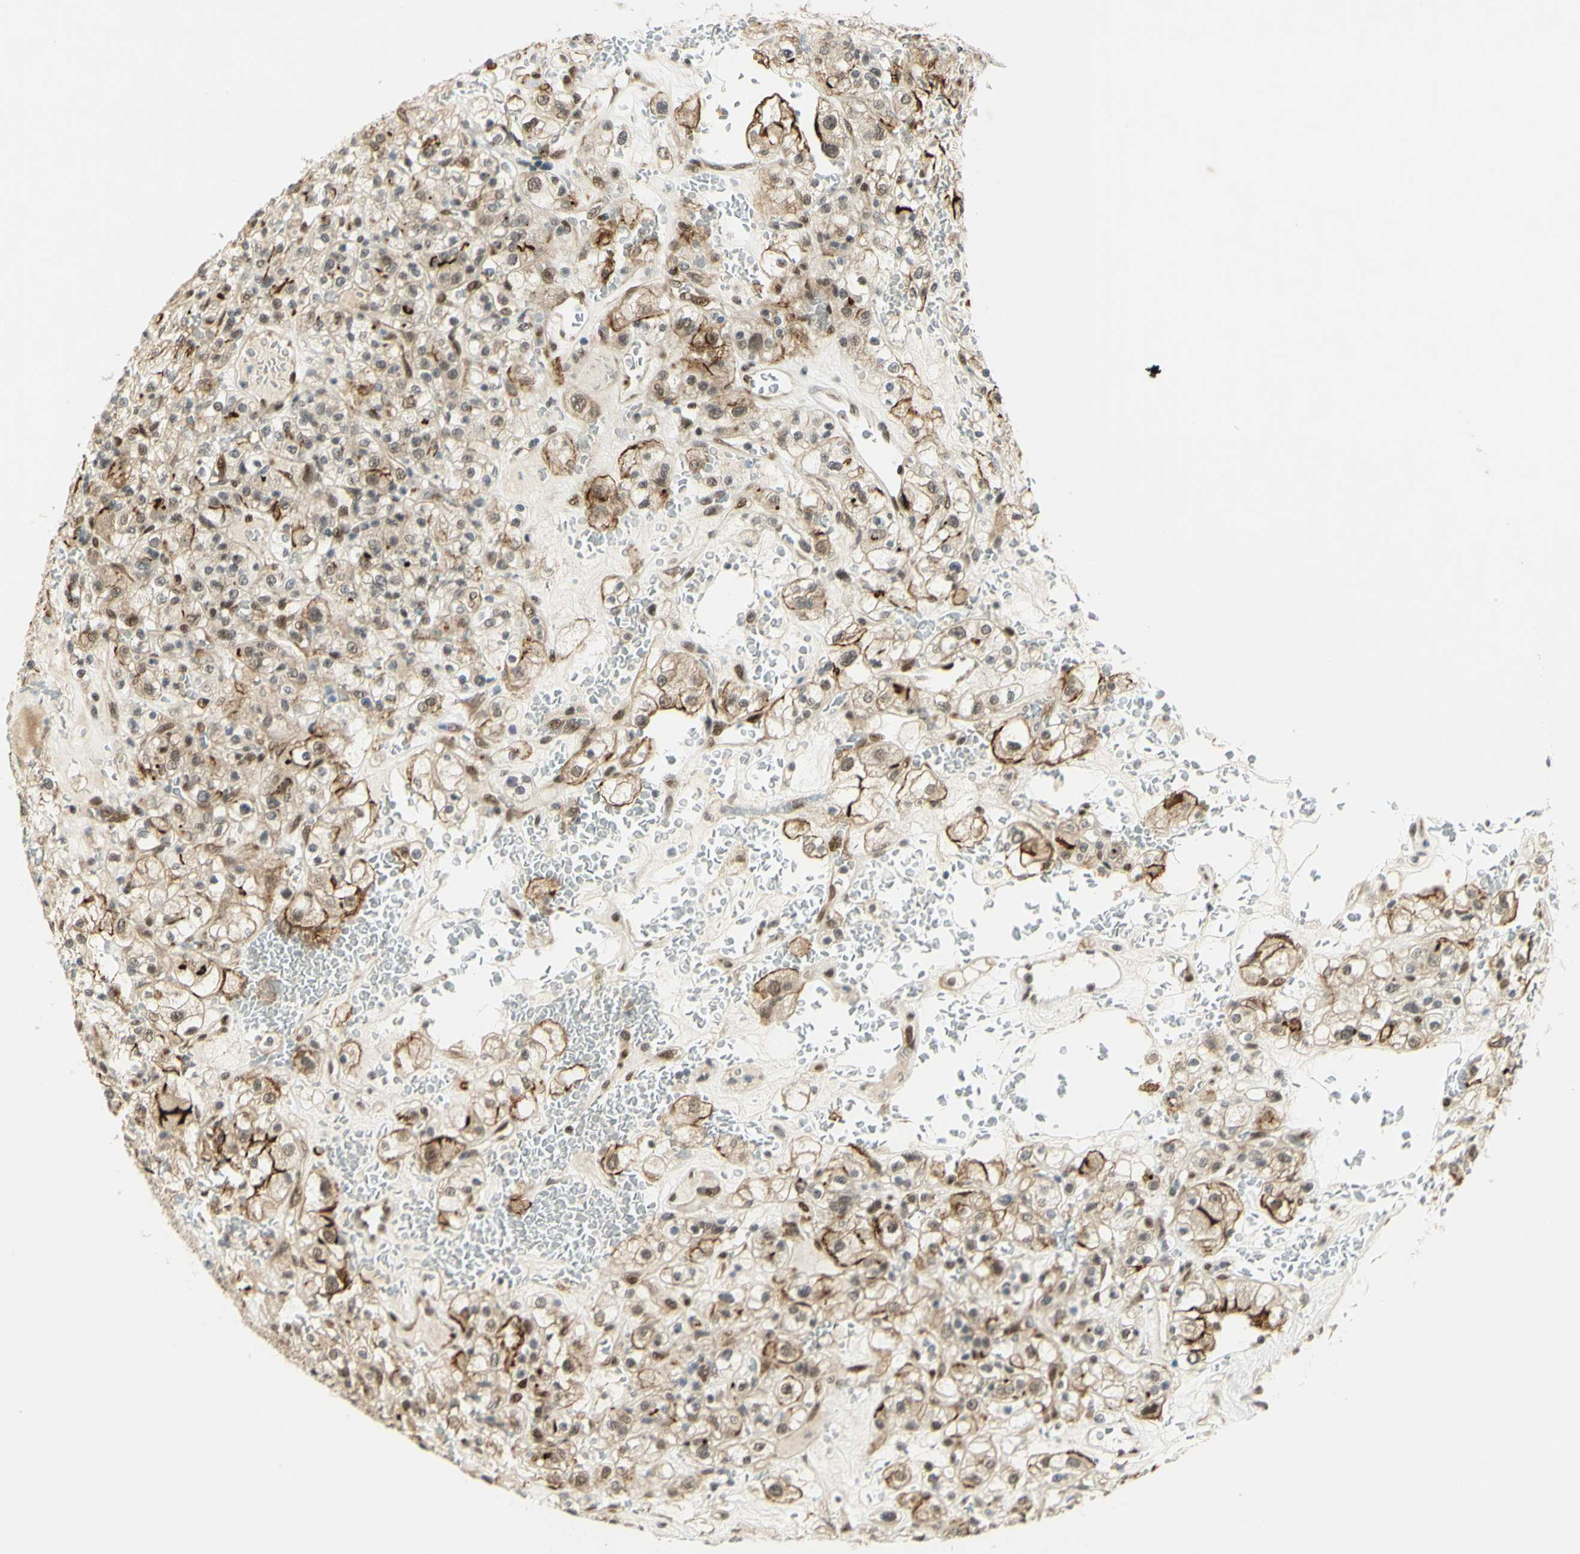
{"staining": {"intensity": "weak", "quantity": ">75%", "location": "cytoplasmic/membranous,nuclear"}, "tissue": "renal cancer", "cell_type": "Tumor cells", "image_type": "cancer", "snomed": [{"axis": "morphology", "description": "Normal tissue, NOS"}, {"axis": "morphology", "description": "Adenocarcinoma, NOS"}, {"axis": "topography", "description": "Kidney"}], "caption": "Protein analysis of renal adenocarcinoma tissue exhibits weak cytoplasmic/membranous and nuclear expression in about >75% of tumor cells.", "gene": "DDX1", "patient": {"sex": "female", "age": 72}}